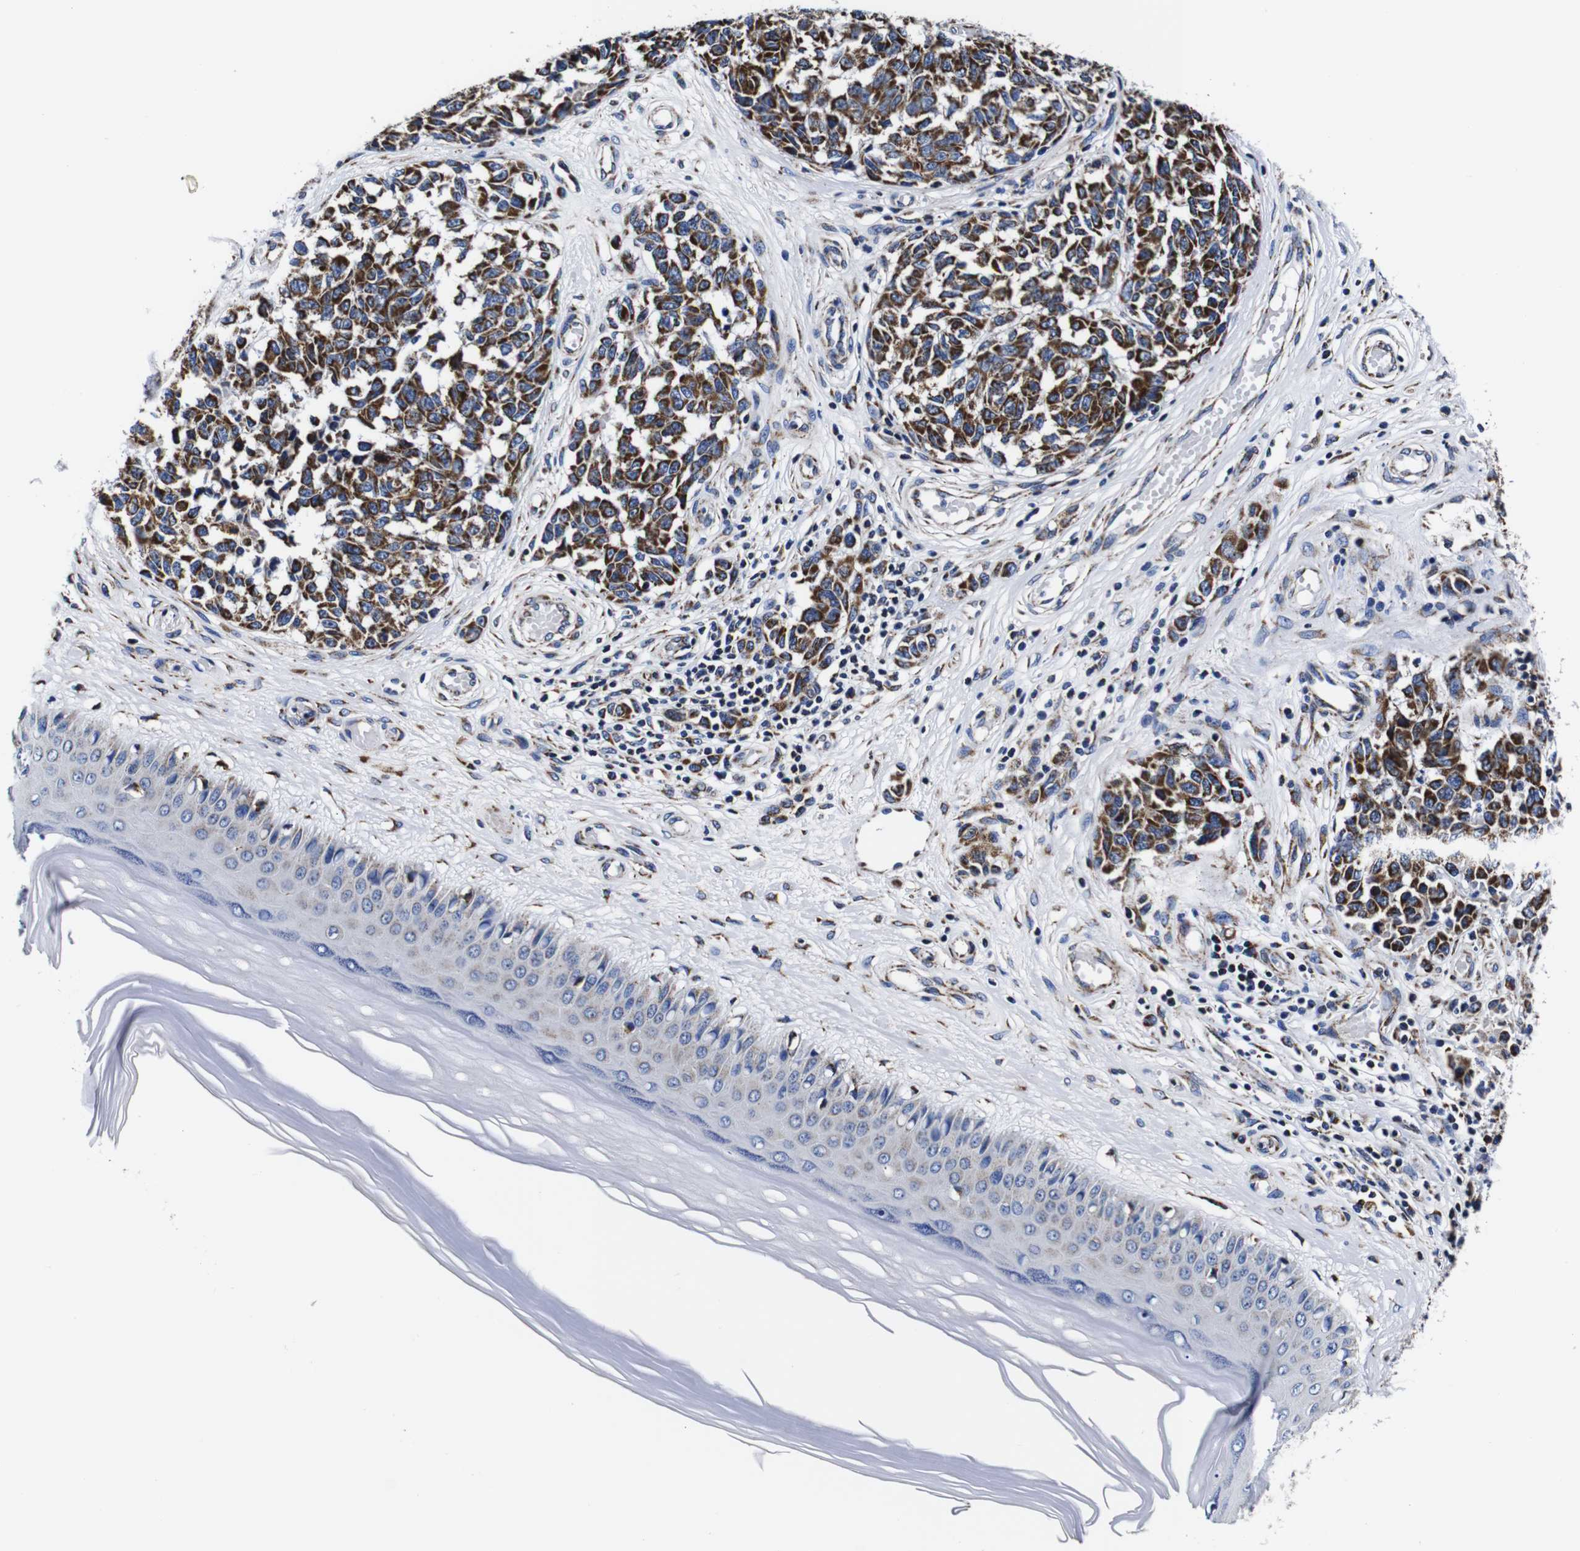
{"staining": {"intensity": "moderate", "quantity": ">75%", "location": "cytoplasmic/membranous"}, "tissue": "melanoma", "cell_type": "Tumor cells", "image_type": "cancer", "snomed": [{"axis": "morphology", "description": "Malignant melanoma, NOS"}, {"axis": "topography", "description": "Skin"}], "caption": "Moderate cytoplasmic/membranous staining is present in approximately >75% of tumor cells in malignant melanoma. (Brightfield microscopy of DAB IHC at high magnification).", "gene": "FKBP9", "patient": {"sex": "female", "age": 64}}